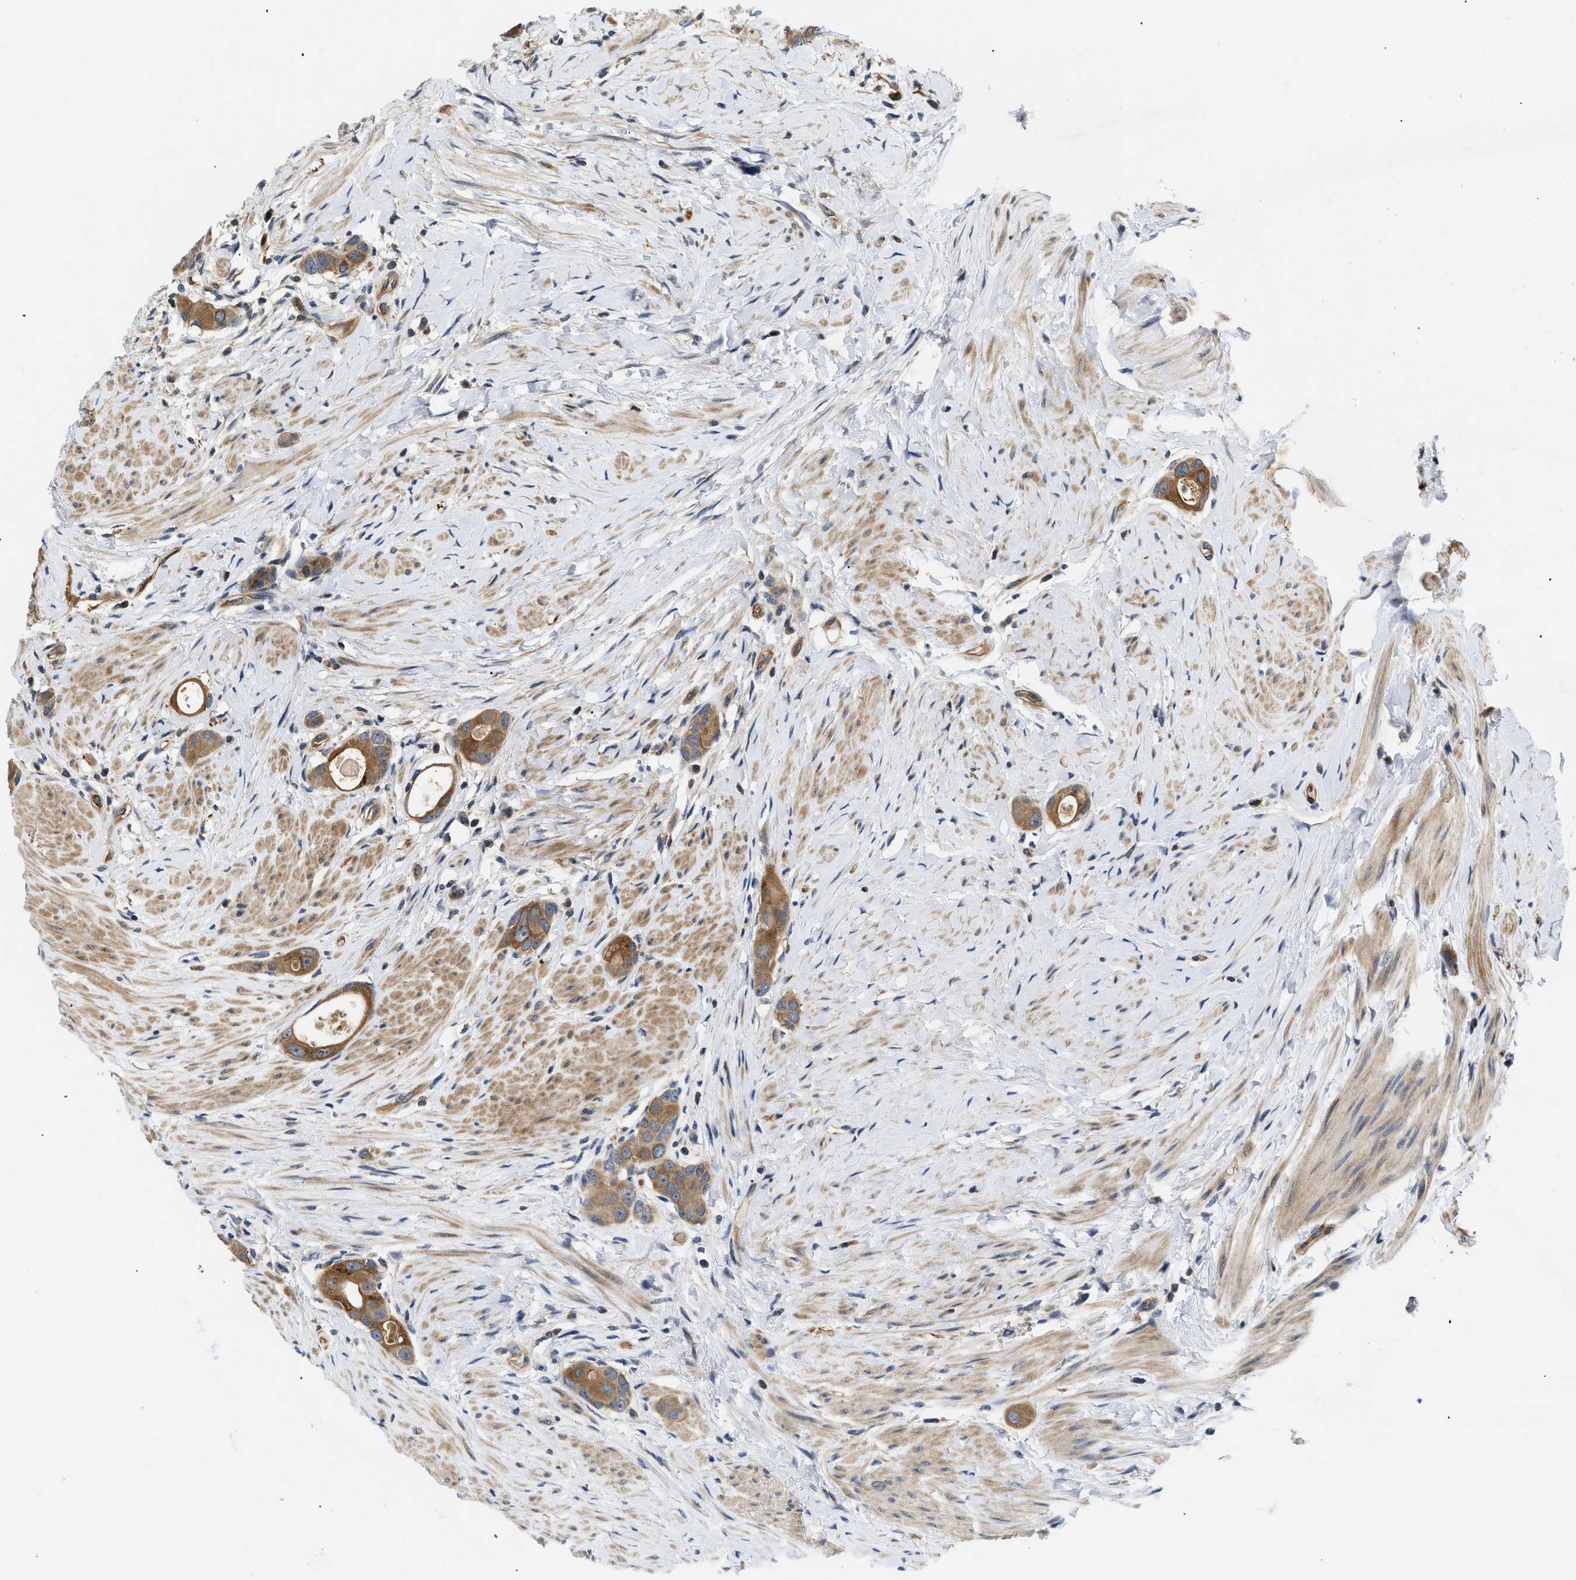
{"staining": {"intensity": "moderate", "quantity": ">75%", "location": "cytoplasmic/membranous"}, "tissue": "colorectal cancer", "cell_type": "Tumor cells", "image_type": "cancer", "snomed": [{"axis": "morphology", "description": "Adenocarcinoma, NOS"}, {"axis": "topography", "description": "Rectum"}], "caption": "Tumor cells display medium levels of moderate cytoplasmic/membranous positivity in approximately >75% of cells in human colorectal cancer (adenocarcinoma).", "gene": "HMGCR", "patient": {"sex": "male", "age": 51}}